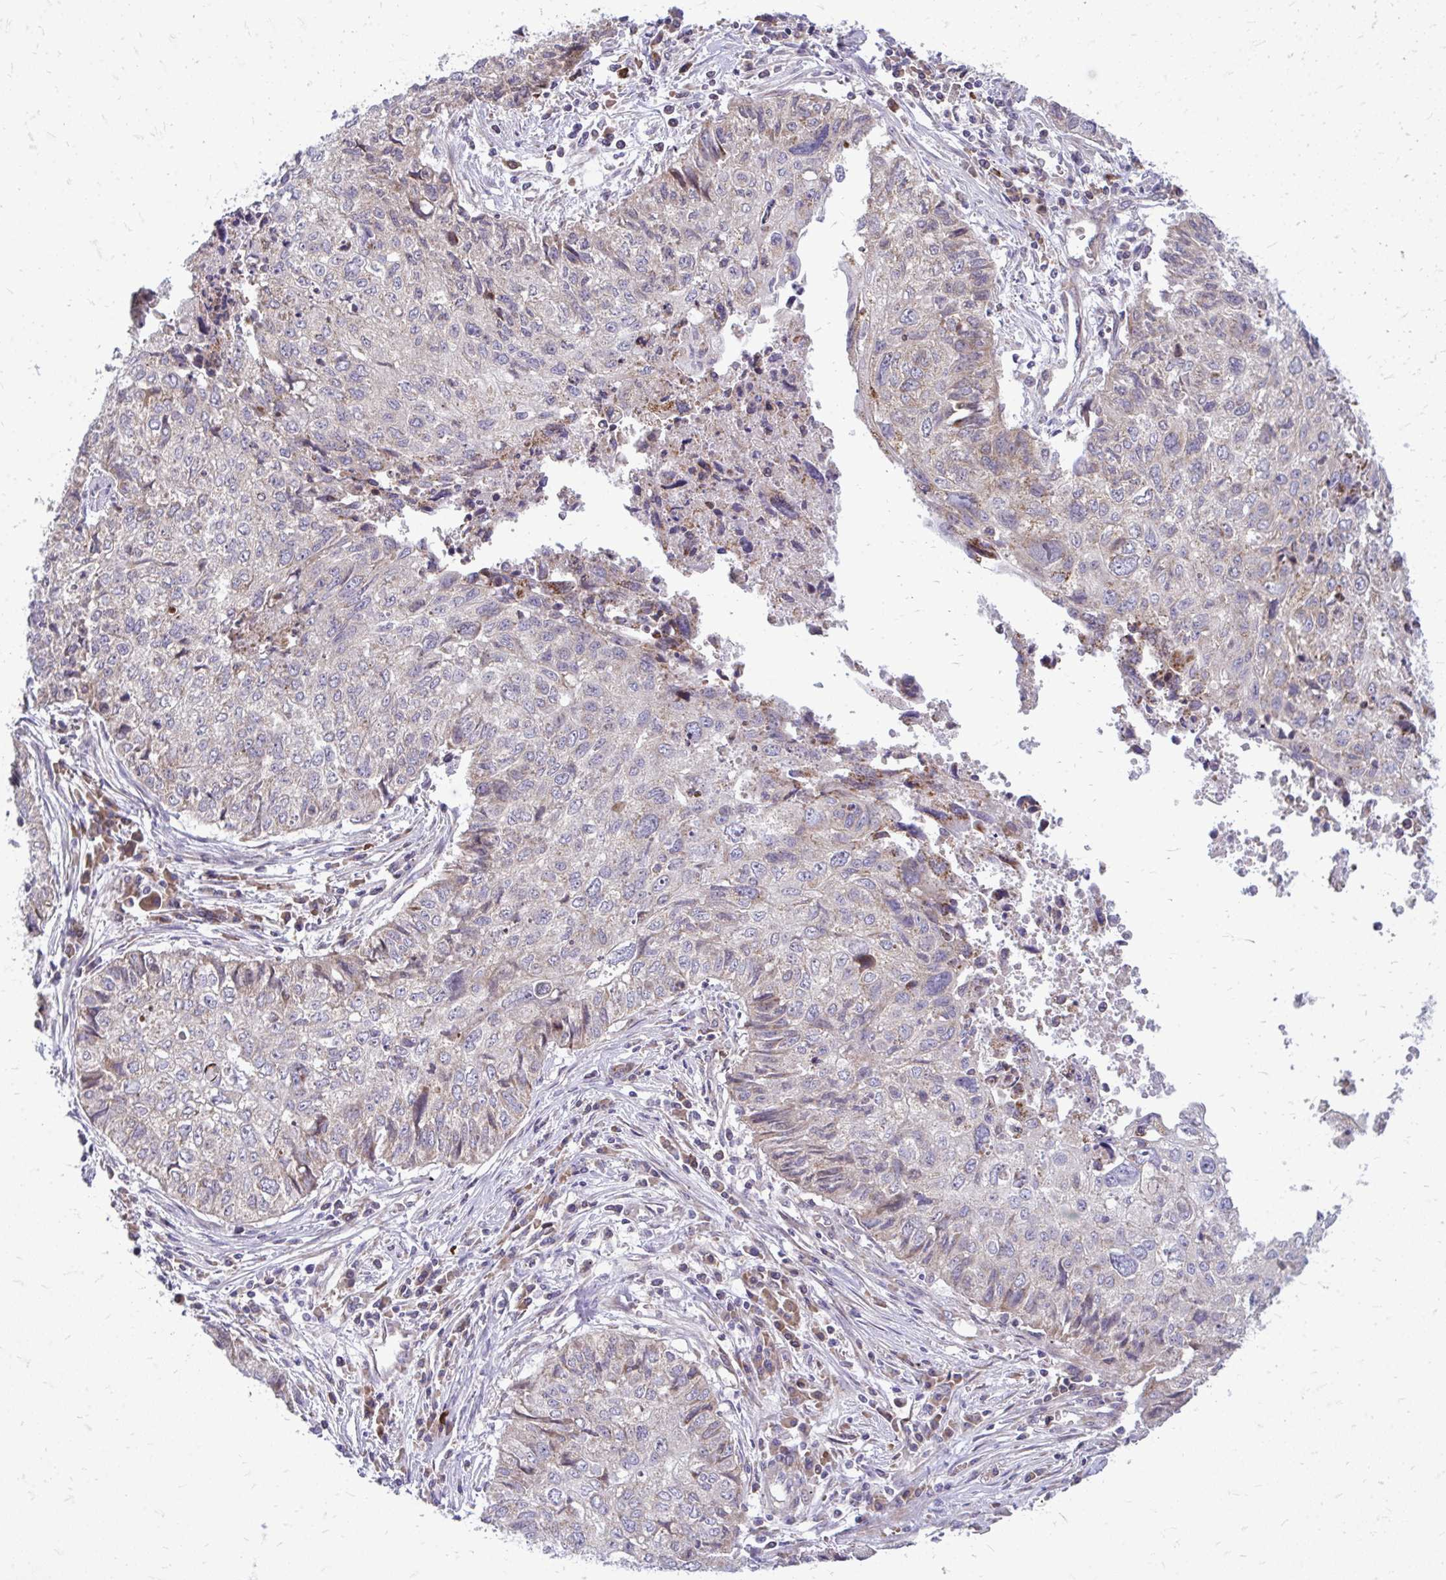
{"staining": {"intensity": "negative", "quantity": "none", "location": "none"}, "tissue": "lung cancer", "cell_type": "Tumor cells", "image_type": "cancer", "snomed": [{"axis": "morphology", "description": "Normal morphology"}, {"axis": "morphology", "description": "Aneuploidy"}, {"axis": "morphology", "description": "Squamous cell carcinoma, NOS"}, {"axis": "topography", "description": "Lymph node"}, {"axis": "topography", "description": "Lung"}], "caption": "The histopathology image demonstrates no staining of tumor cells in lung squamous cell carcinoma.", "gene": "ASAP1", "patient": {"sex": "female", "age": 76}}